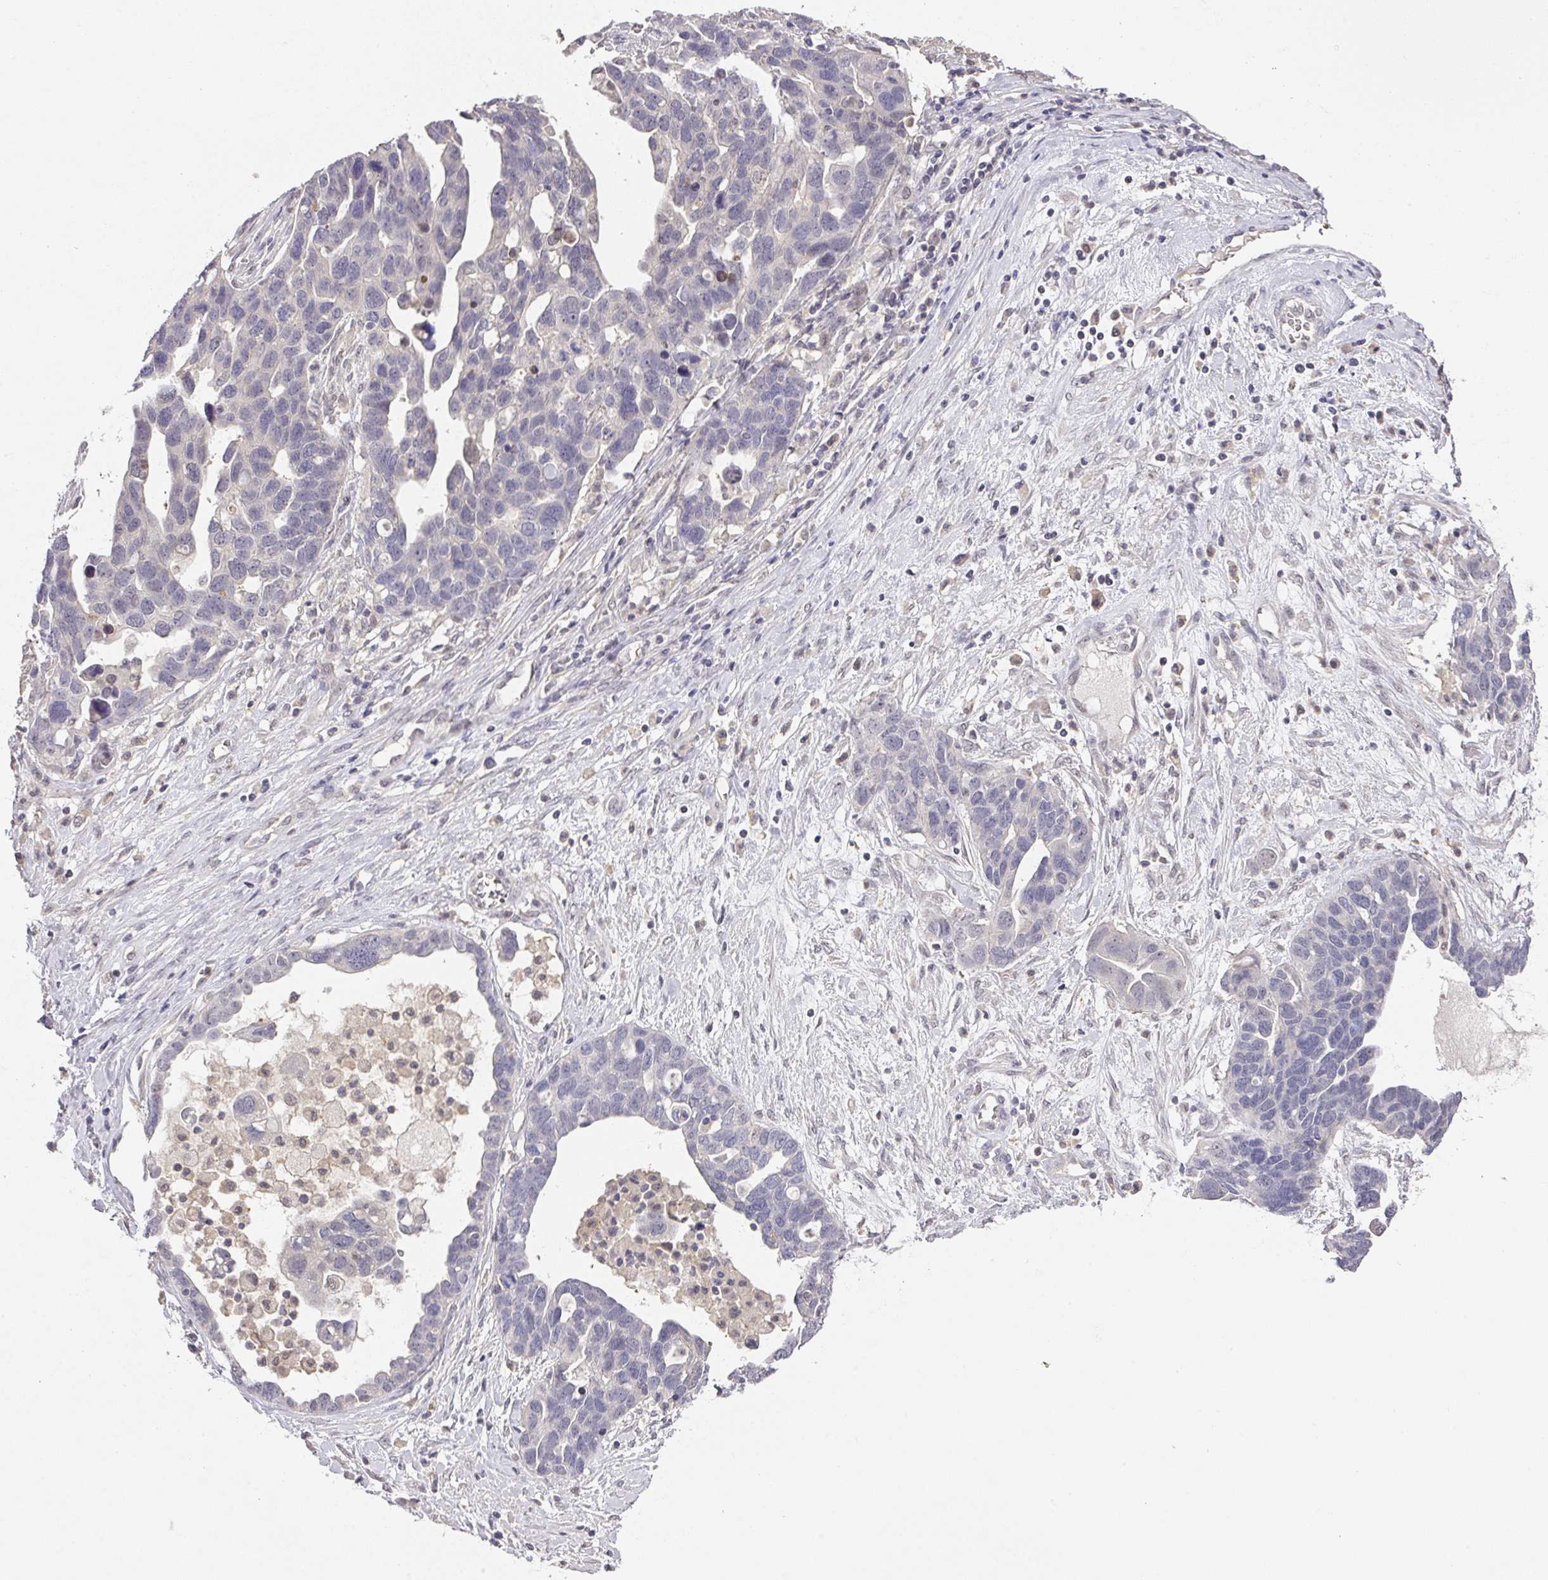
{"staining": {"intensity": "negative", "quantity": "none", "location": "none"}, "tissue": "ovarian cancer", "cell_type": "Tumor cells", "image_type": "cancer", "snomed": [{"axis": "morphology", "description": "Cystadenocarcinoma, serous, NOS"}, {"axis": "topography", "description": "Ovary"}], "caption": "Ovarian cancer (serous cystadenocarcinoma) stained for a protein using IHC demonstrates no expression tumor cells.", "gene": "FOXN4", "patient": {"sex": "female", "age": 54}}